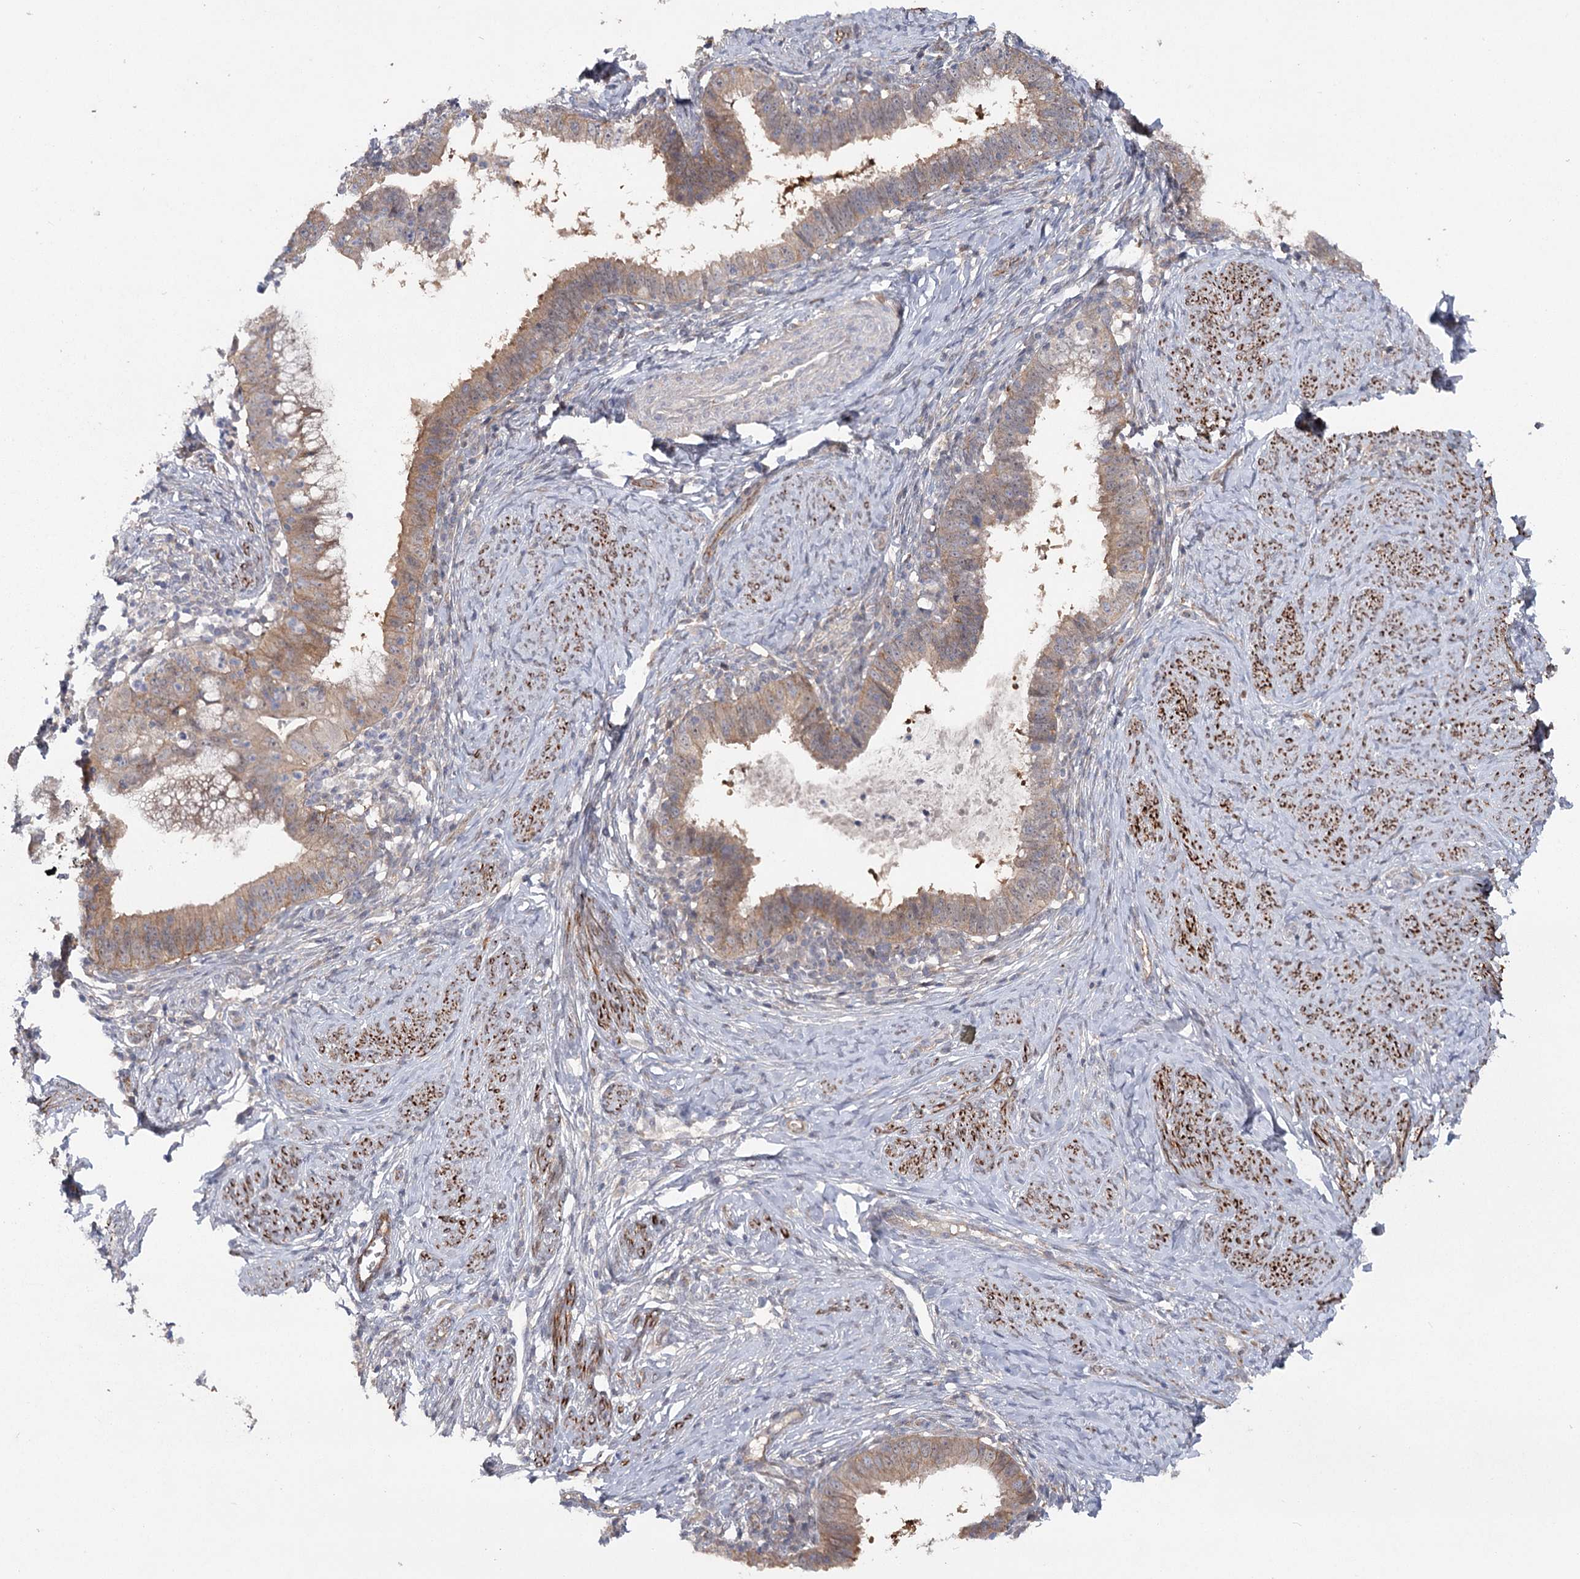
{"staining": {"intensity": "moderate", "quantity": "25%-75%", "location": "cytoplasmic/membranous"}, "tissue": "cervical cancer", "cell_type": "Tumor cells", "image_type": "cancer", "snomed": [{"axis": "morphology", "description": "Adenocarcinoma, NOS"}, {"axis": "topography", "description": "Cervix"}], "caption": "Tumor cells demonstrate moderate cytoplasmic/membranous positivity in approximately 25%-75% of cells in cervical cancer (adenocarcinoma).", "gene": "MAP3K13", "patient": {"sex": "female", "age": 36}}